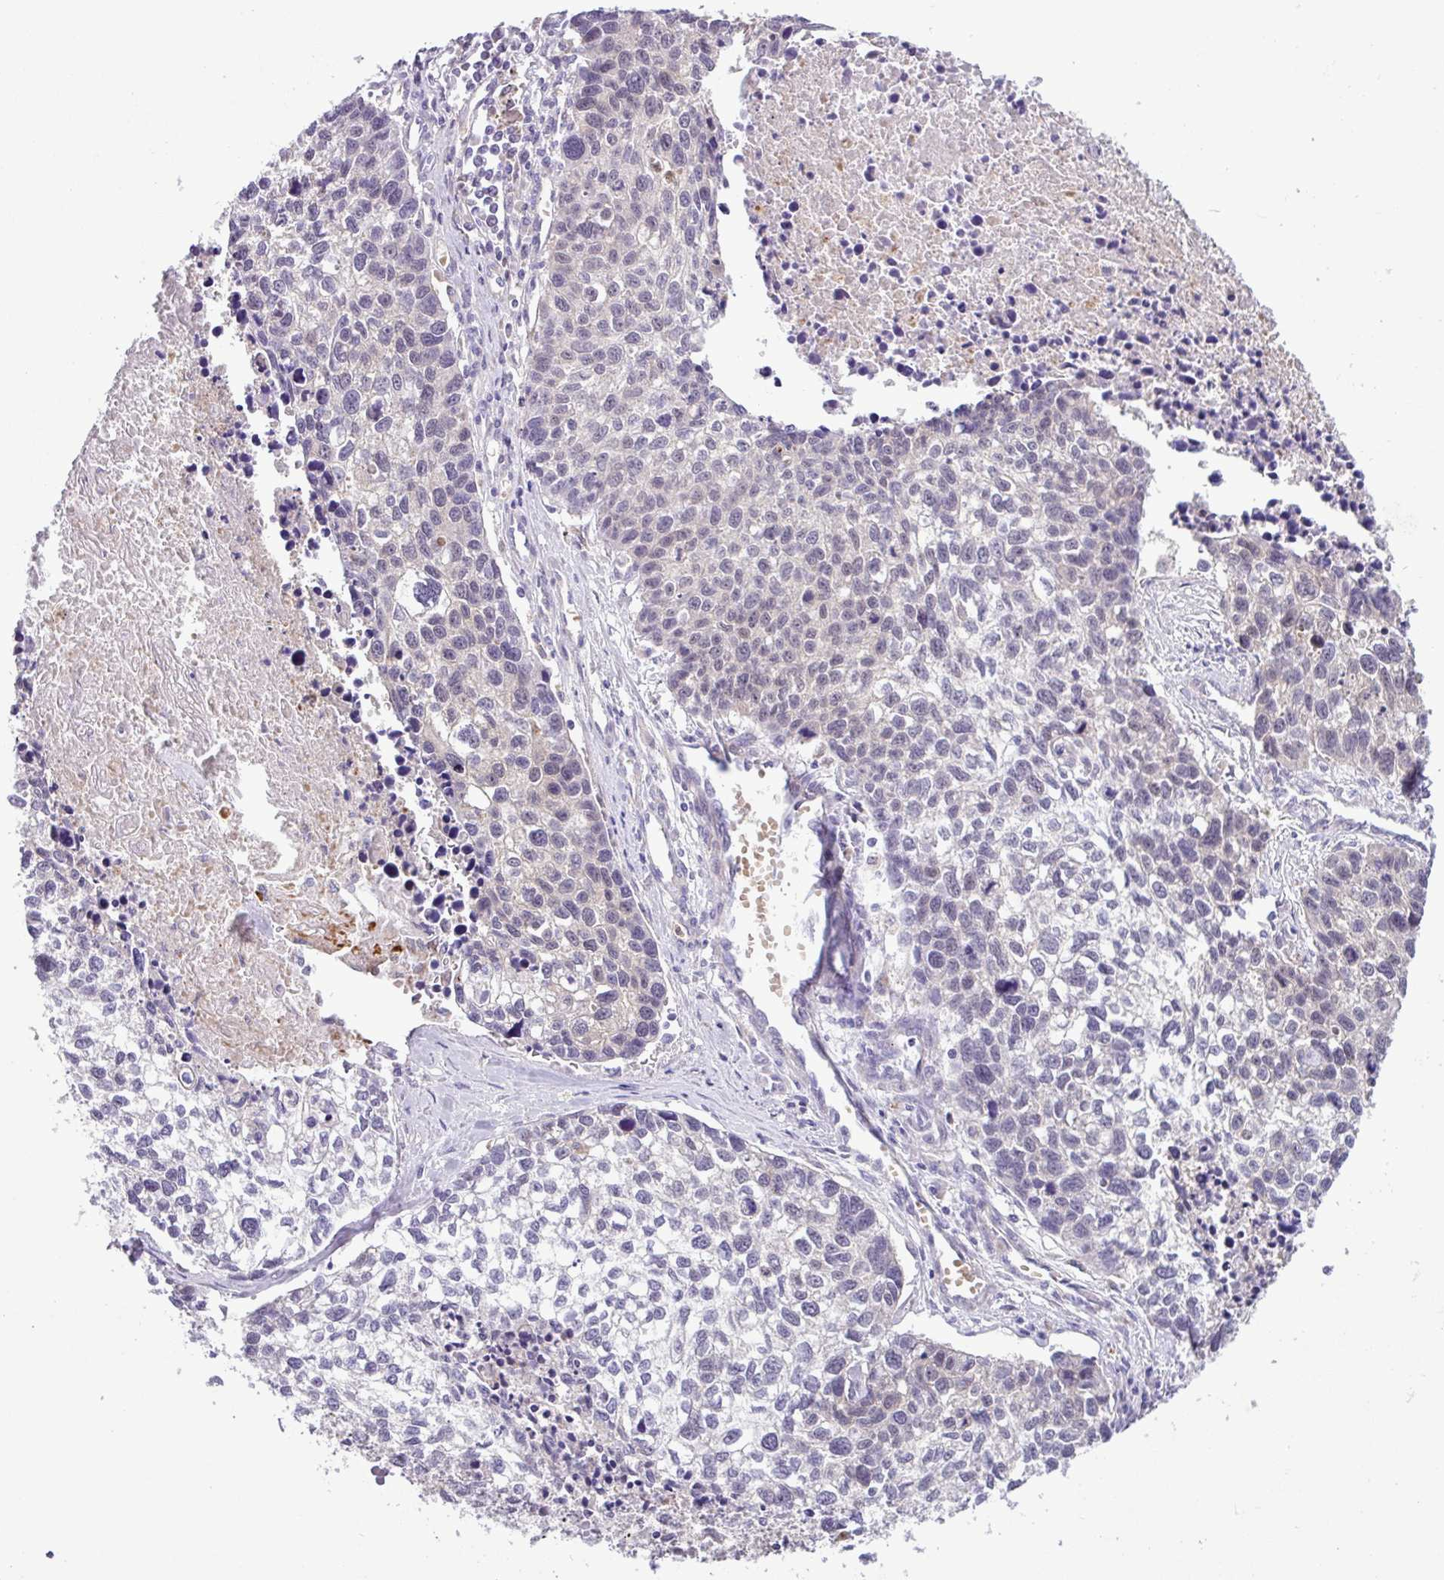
{"staining": {"intensity": "negative", "quantity": "none", "location": "none"}, "tissue": "lung cancer", "cell_type": "Tumor cells", "image_type": "cancer", "snomed": [{"axis": "morphology", "description": "Squamous cell carcinoma, NOS"}, {"axis": "topography", "description": "Lung"}], "caption": "Tumor cells are negative for protein expression in human lung squamous cell carcinoma. (Brightfield microscopy of DAB (3,3'-diaminobenzidine) IHC at high magnification).", "gene": "TONSL", "patient": {"sex": "male", "age": 74}}